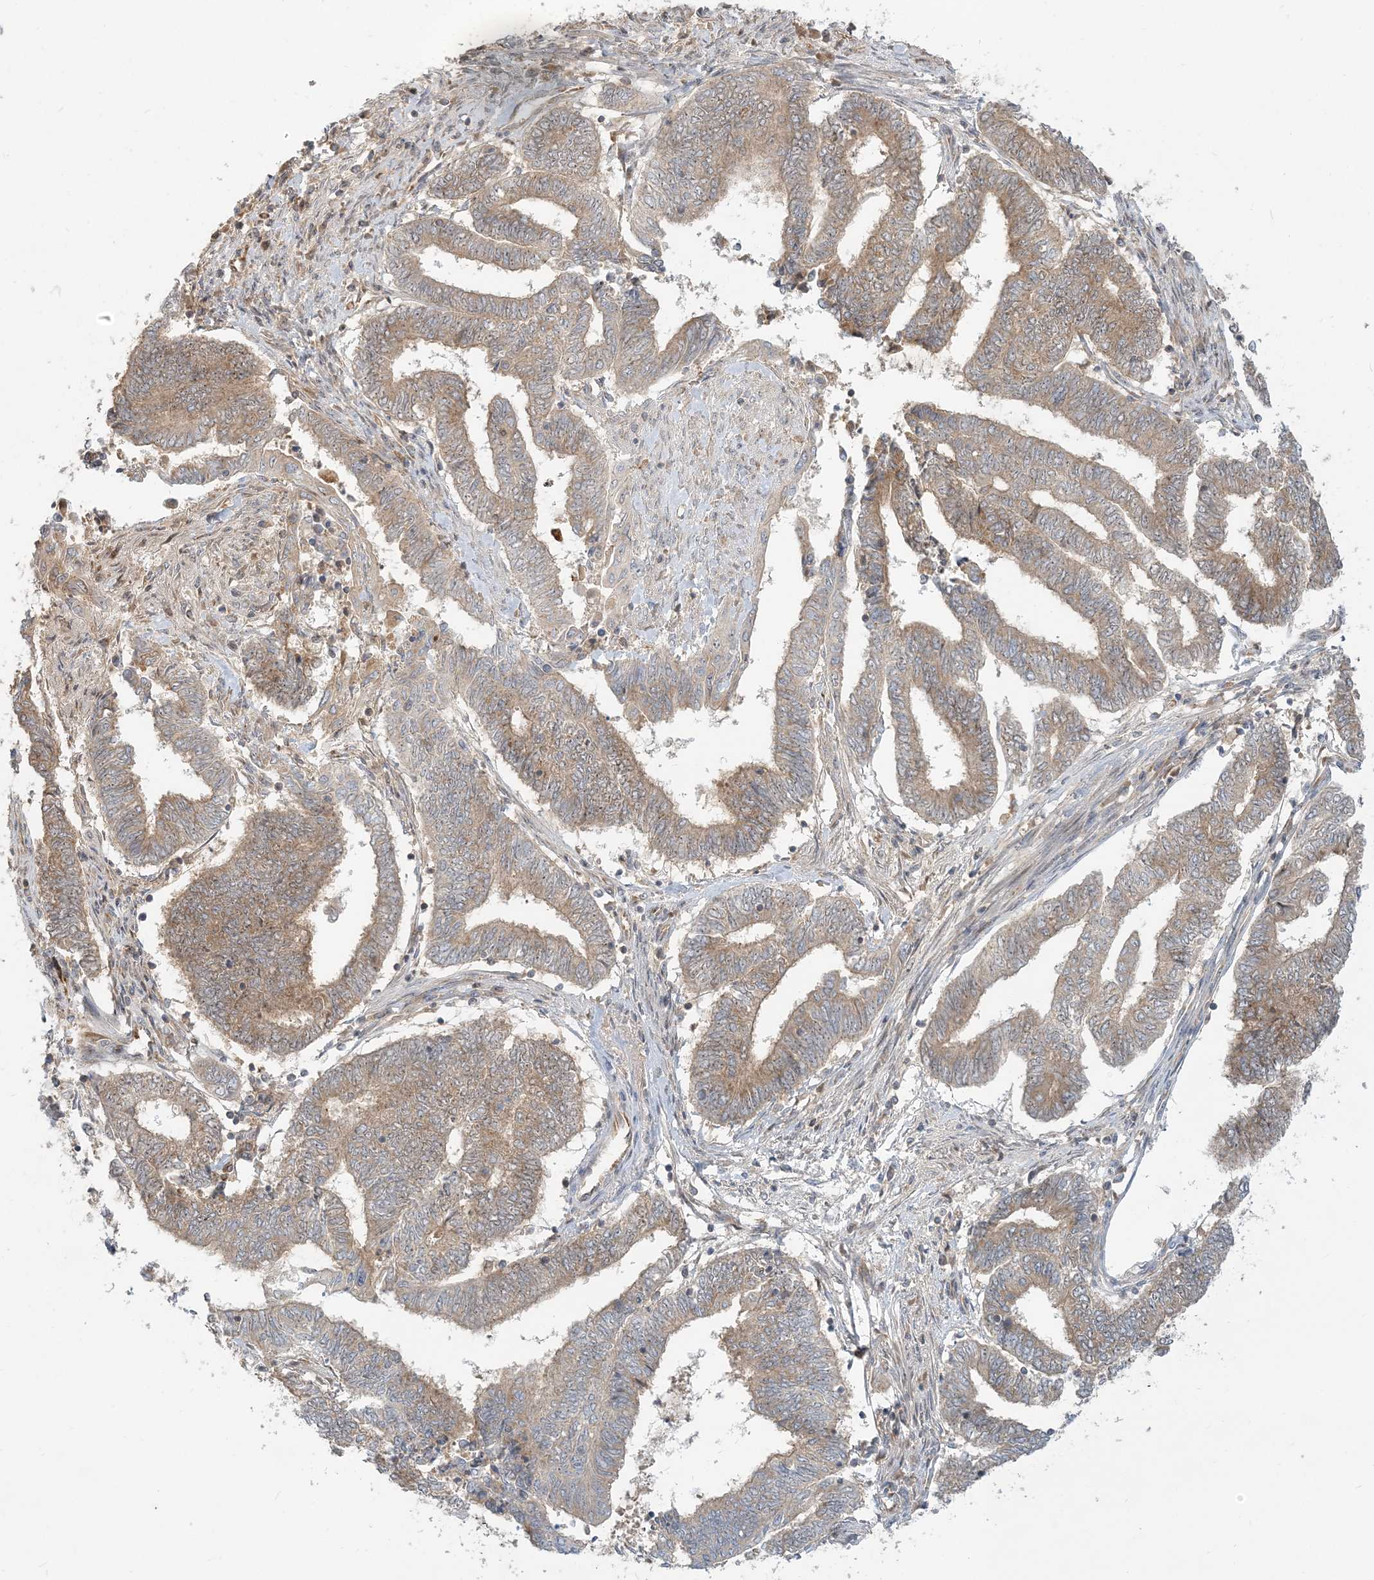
{"staining": {"intensity": "moderate", "quantity": ">75%", "location": "cytoplasmic/membranous"}, "tissue": "endometrial cancer", "cell_type": "Tumor cells", "image_type": "cancer", "snomed": [{"axis": "morphology", "description": "Adenocarcinoma, NOS"}, {"axis": "topography", "description": "Uterus"}, {"axis": "topography", "description": "Endometrium"}], "caption": "Immunohistochemical staining of human endometrial cancer reveals medium levels of moderate cytoplasmic/membranous staining in about >75% of tumor cells.", "gene": "AP1AR", "patient": {"sex": "female", "age": 70}}